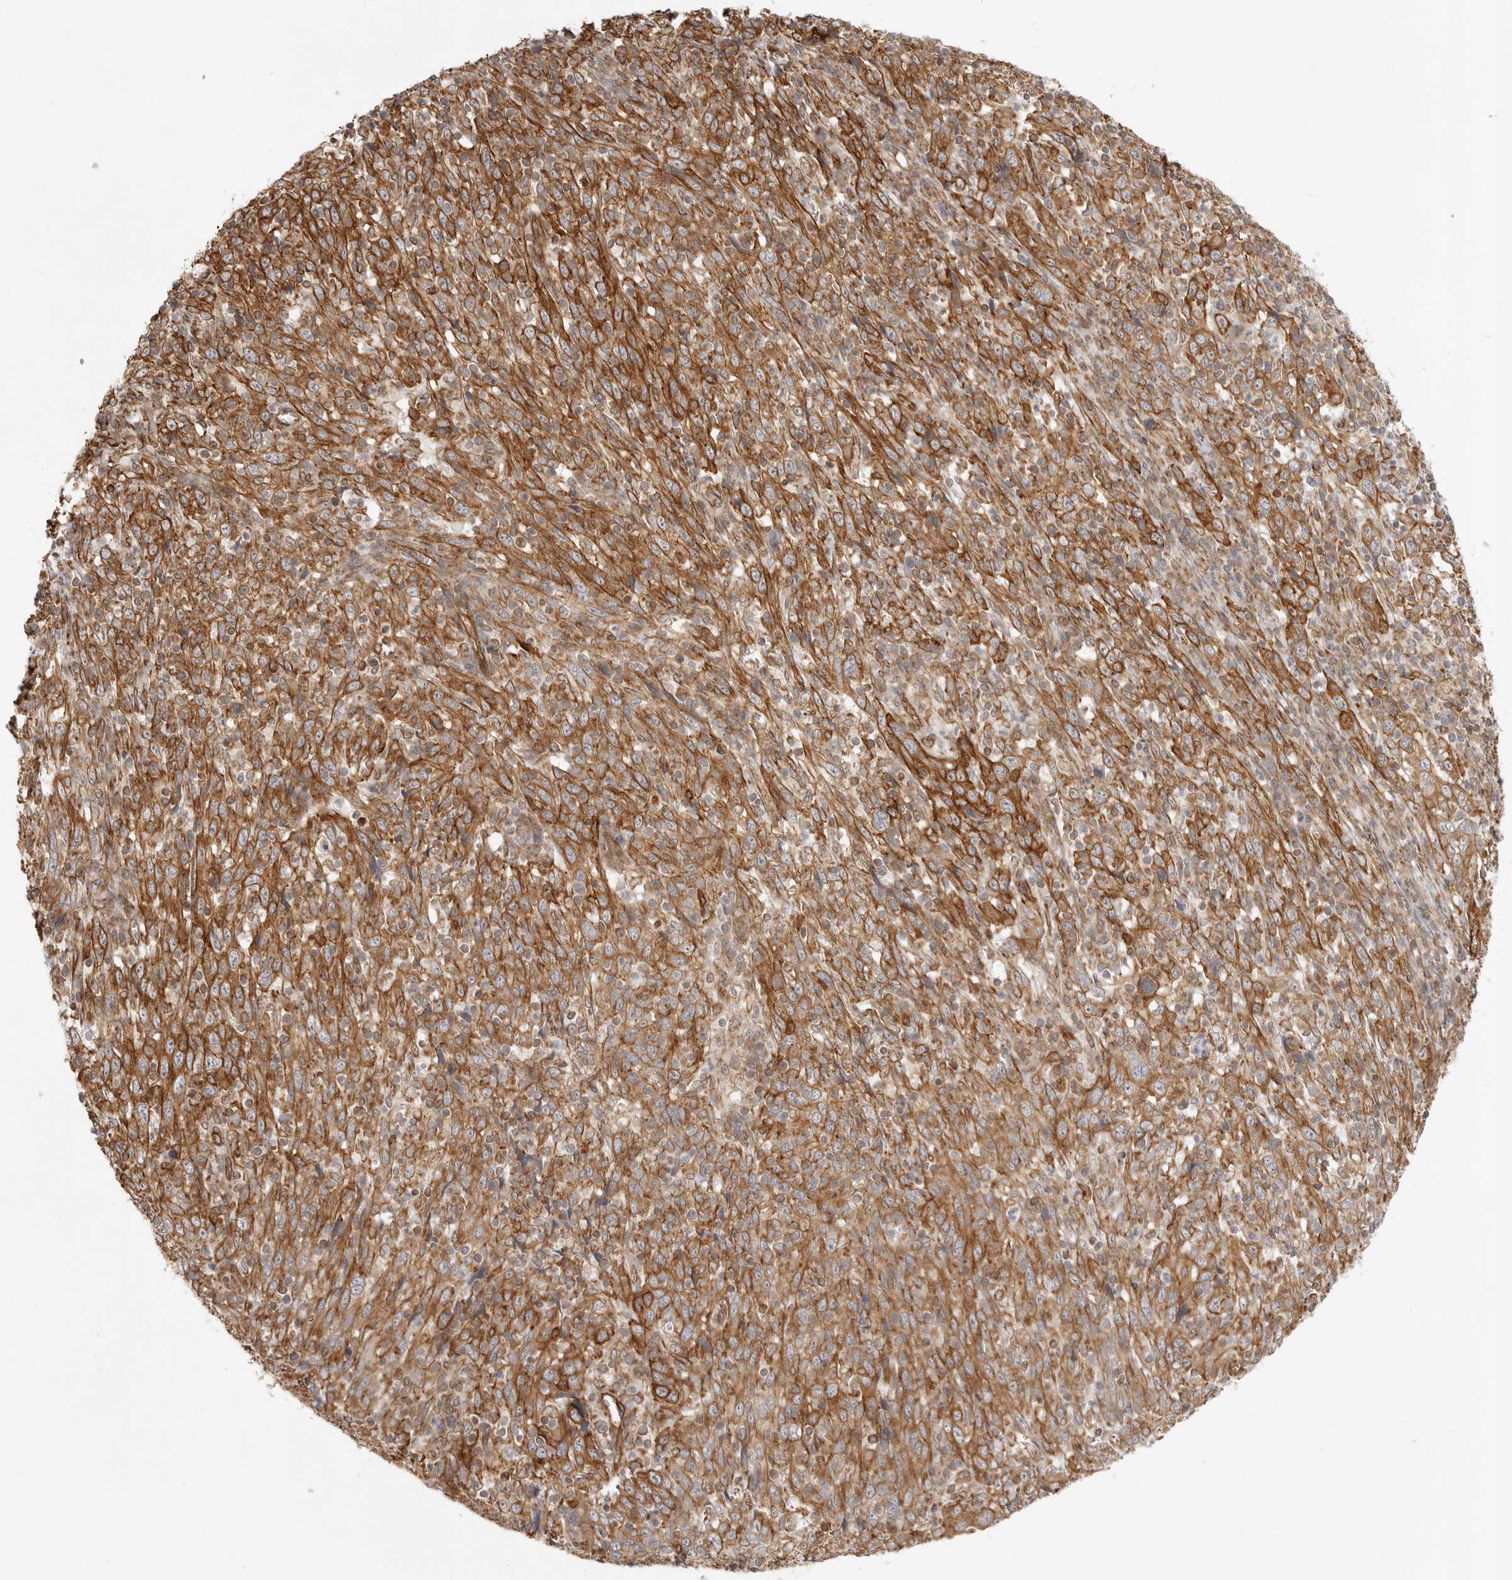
{"staining": {"intensity": "moderate", "quantity": ">75%", "location": "cytoplasmic/membranous"}, "tissue": "cervical cancer", "cell_type": "Tumor cells", "image_type": "cancer", "snomed": [{"axis": "morphology", "description": "Squamous cell carcinoma, NOS"}, {"axis": "topography", "description": "Cervix"}], "caption": "Tumor cells demonstrate moderate cytoplasmic/membranous expression in approximately >75% of cells in cervical cancer.", "gene": "ATOH7", "patient": {"sex": "female", "age": 46}}